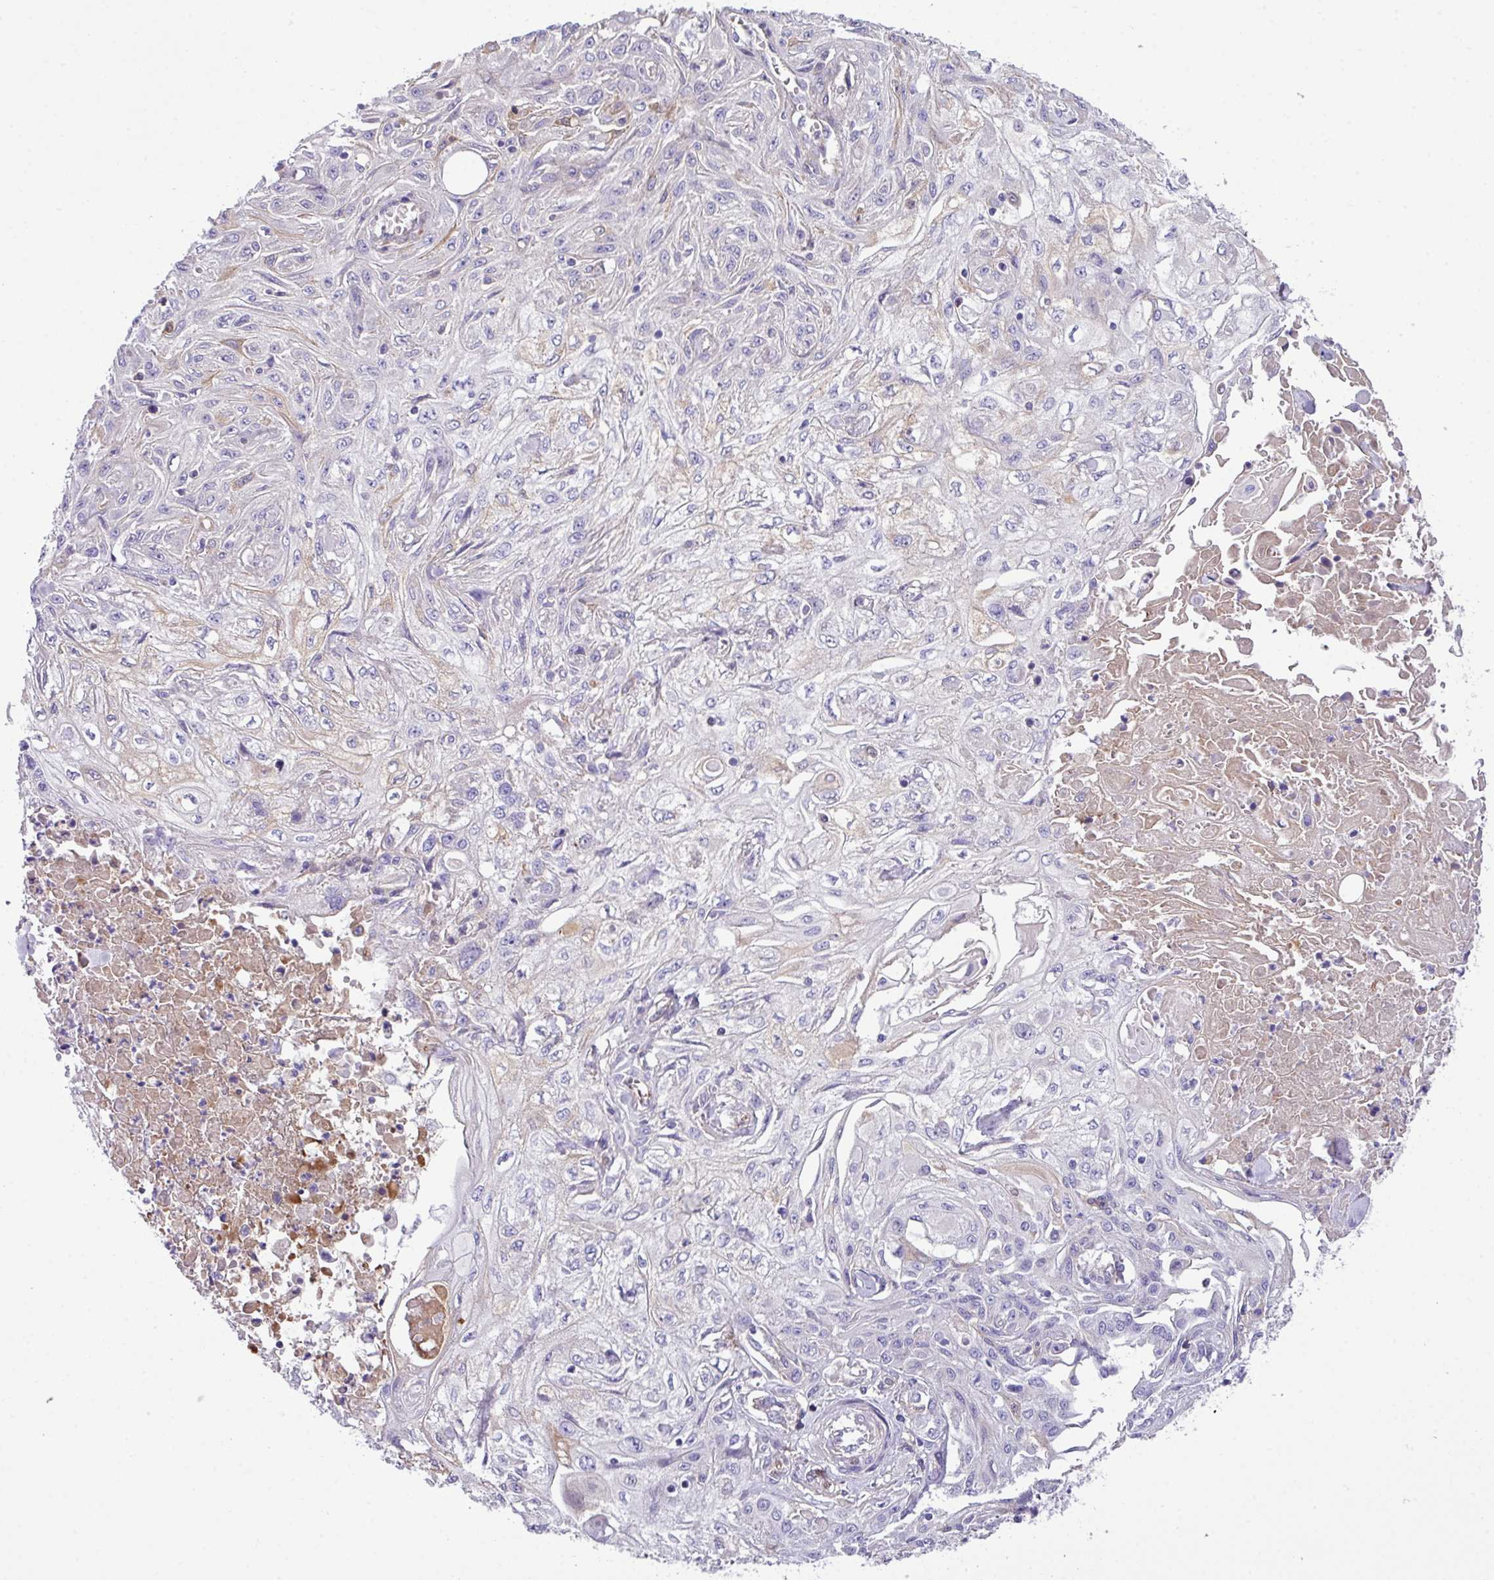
{"staining": {"intensity": "negative", "quantity": "none", "location": "none"}, "tissue": "skin cancer", "cell_type": "Tumor cells", "image_type": "cancer", "snomed": [{"axis": "morphology", "description": "Squamous cell carcinoma, NOS"}, {"axis": "morphology", "description": "Squamous cell carcinoma, metastatic, NOS"}, {"axis": "topography", "description": "Skin"}, {"axis": "topography", "description": "Lymph node"}], "caption": "Human skin cancer stained for a protein using immunohistochemistry demonstrates no staining in tumor cells.", "gene": "DNAL1", "patient": {"sex": "male", "age": 75}}